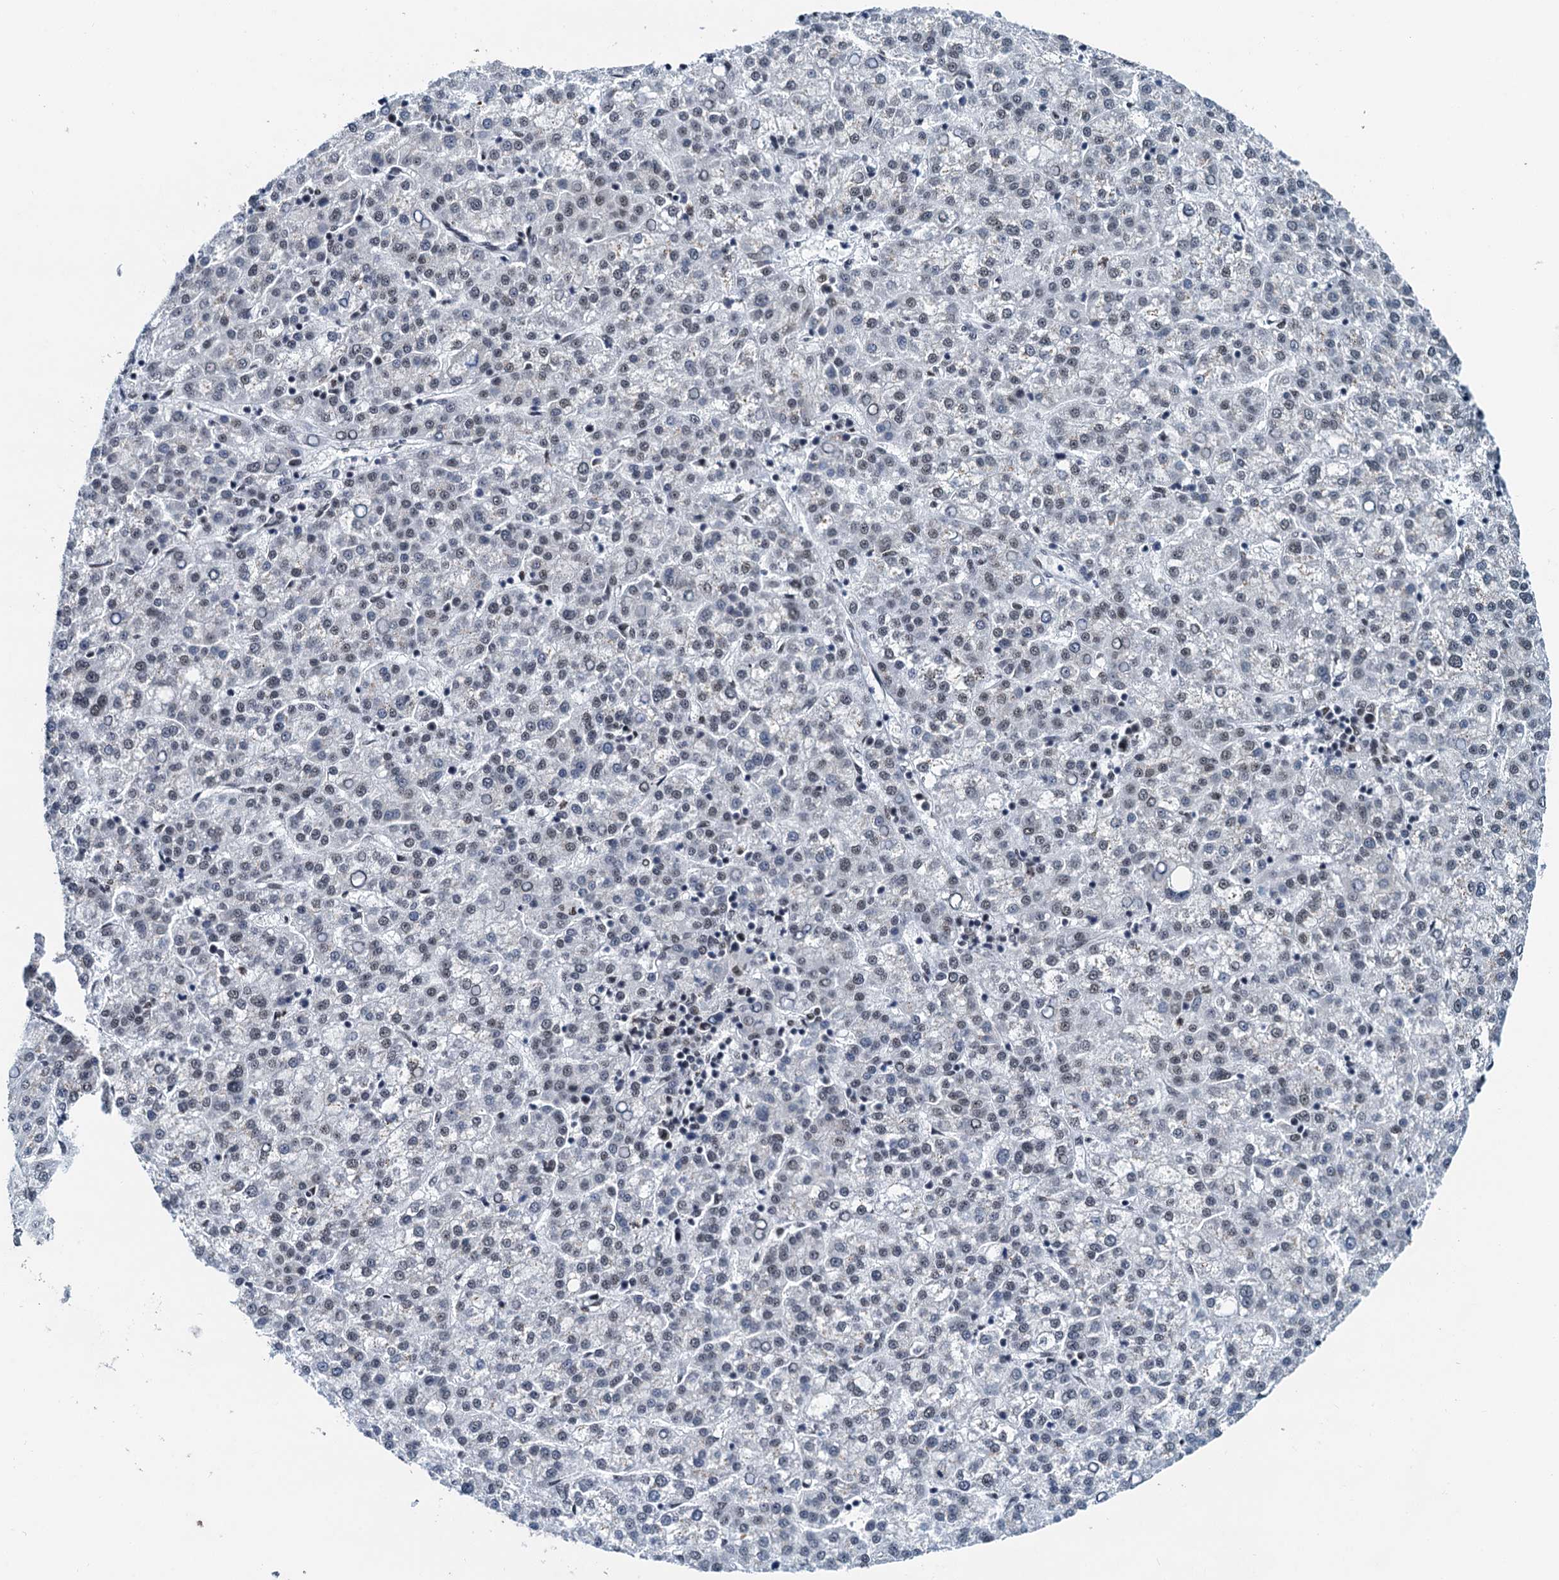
{"staining": {"intensity": "weak", "quantity": ">75%", "location": "nuclear"}, "tissue": "liver cancer", "cell_type": "Tumor cells", "image_type": "cancer", "snomed": [{"axis": "morphology", "description": "Carcinoma, Hepatocellular, NOS"}, {"axis": "topography", "description": "Liver"}], "caption": "This is a micrograph of immunohistochemistry (IHC) staining of liver cancer (hepatocellular carcinoma), which shows weak expression in the nuclear of tumor cells.", "gene": "SNRPD1", "patient": {"sex": "female", "age": 58}}